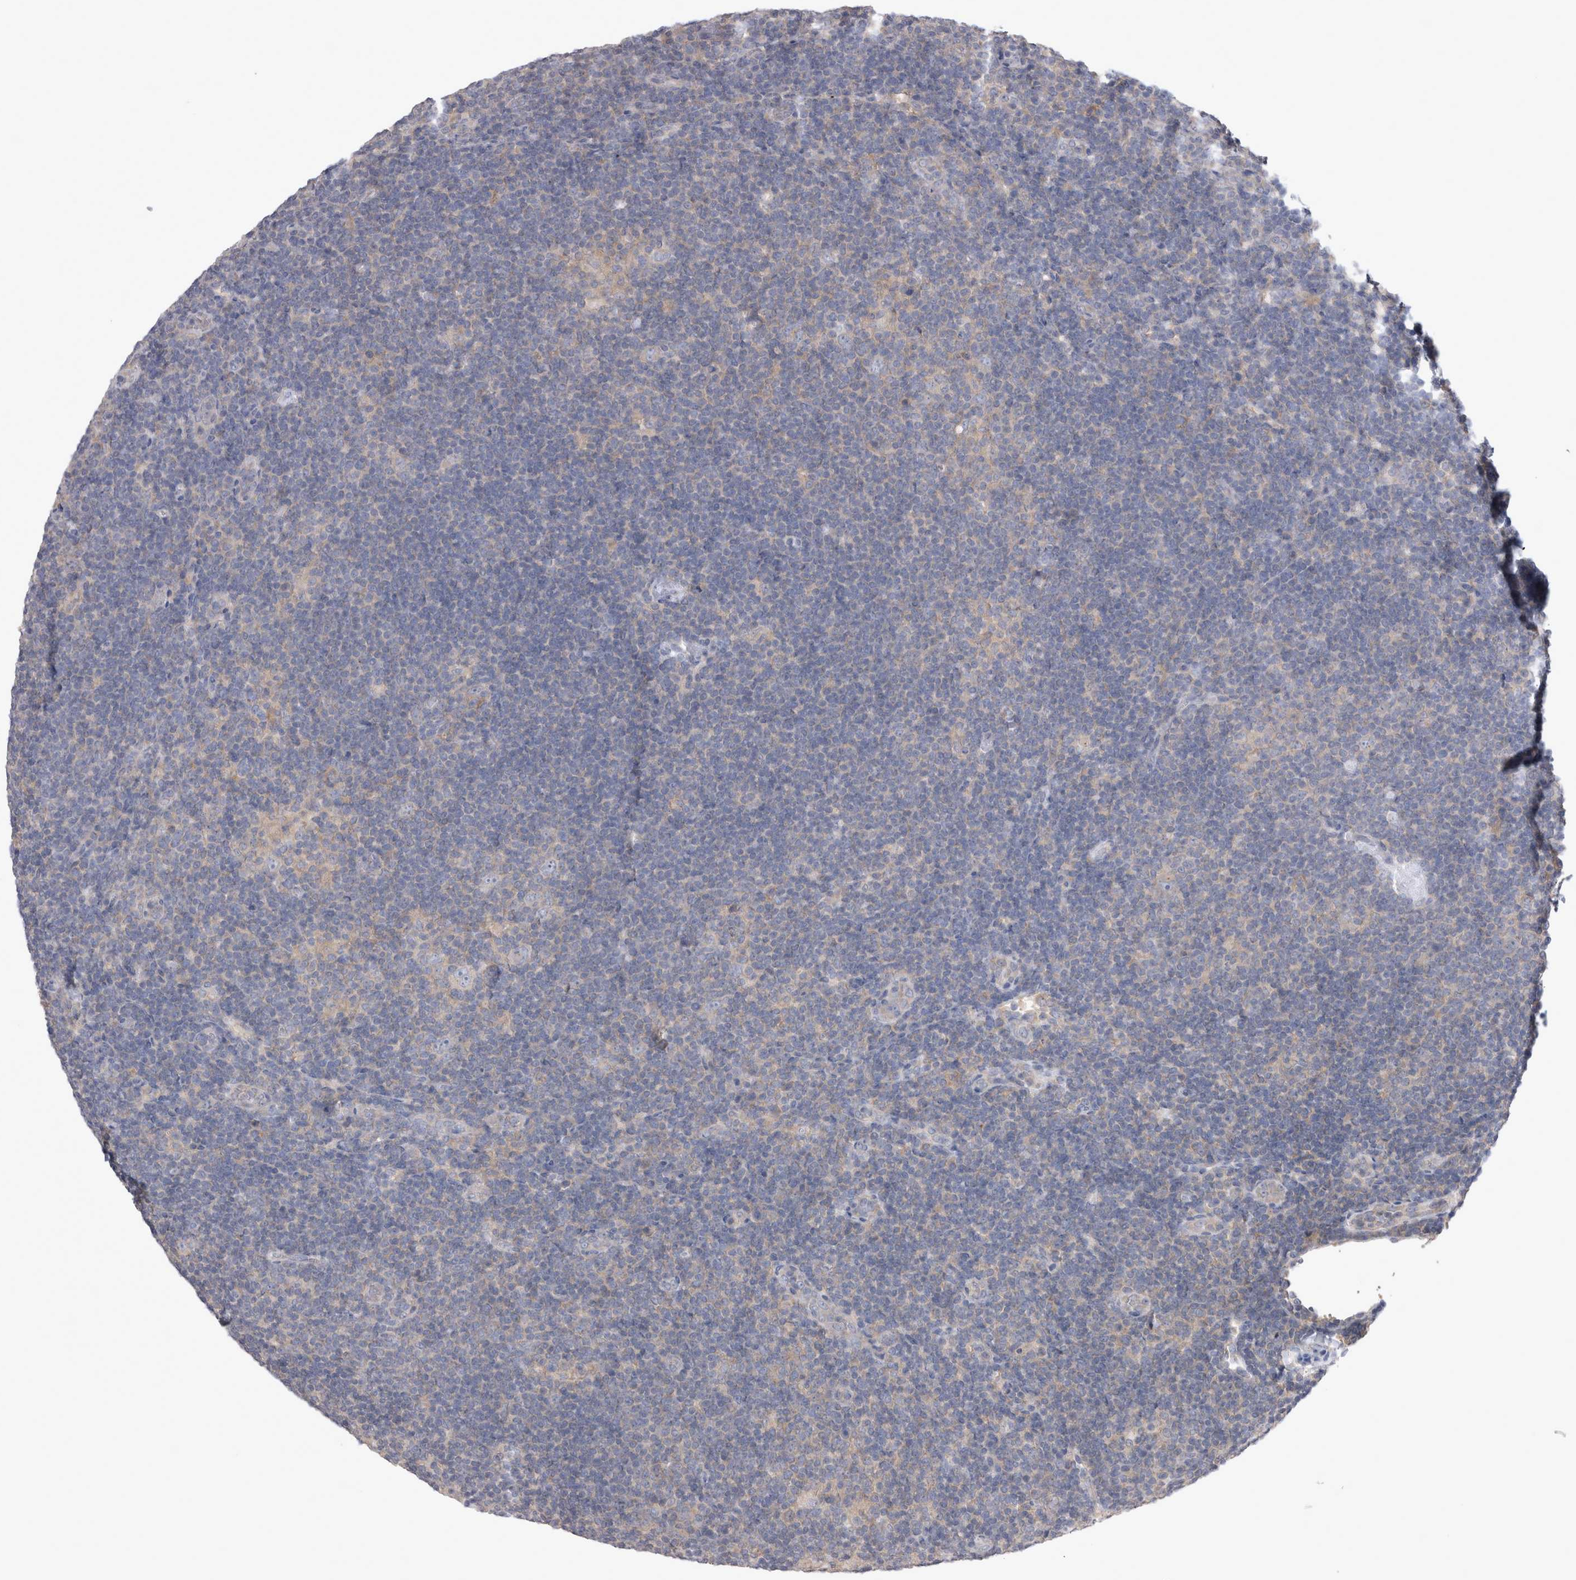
{"staining": {"intensity": "negative", "quantity": "none", "location": "none"}, "tissue": "lymphoma", "cell_type": "Tumor cells", "image_type": "cancer", "snomed": [{"axis": "morphology", "description": "Hodgkin's disease, NOS"}, {"axis": "topography", "description": "Lymph node"}], "caption": "Human lymphoma stained for a protein using immunohistochemistry shows no staining in tumor cells.", "gene": "LRRC40", "patient": {"sex": "female", "age": 57}}